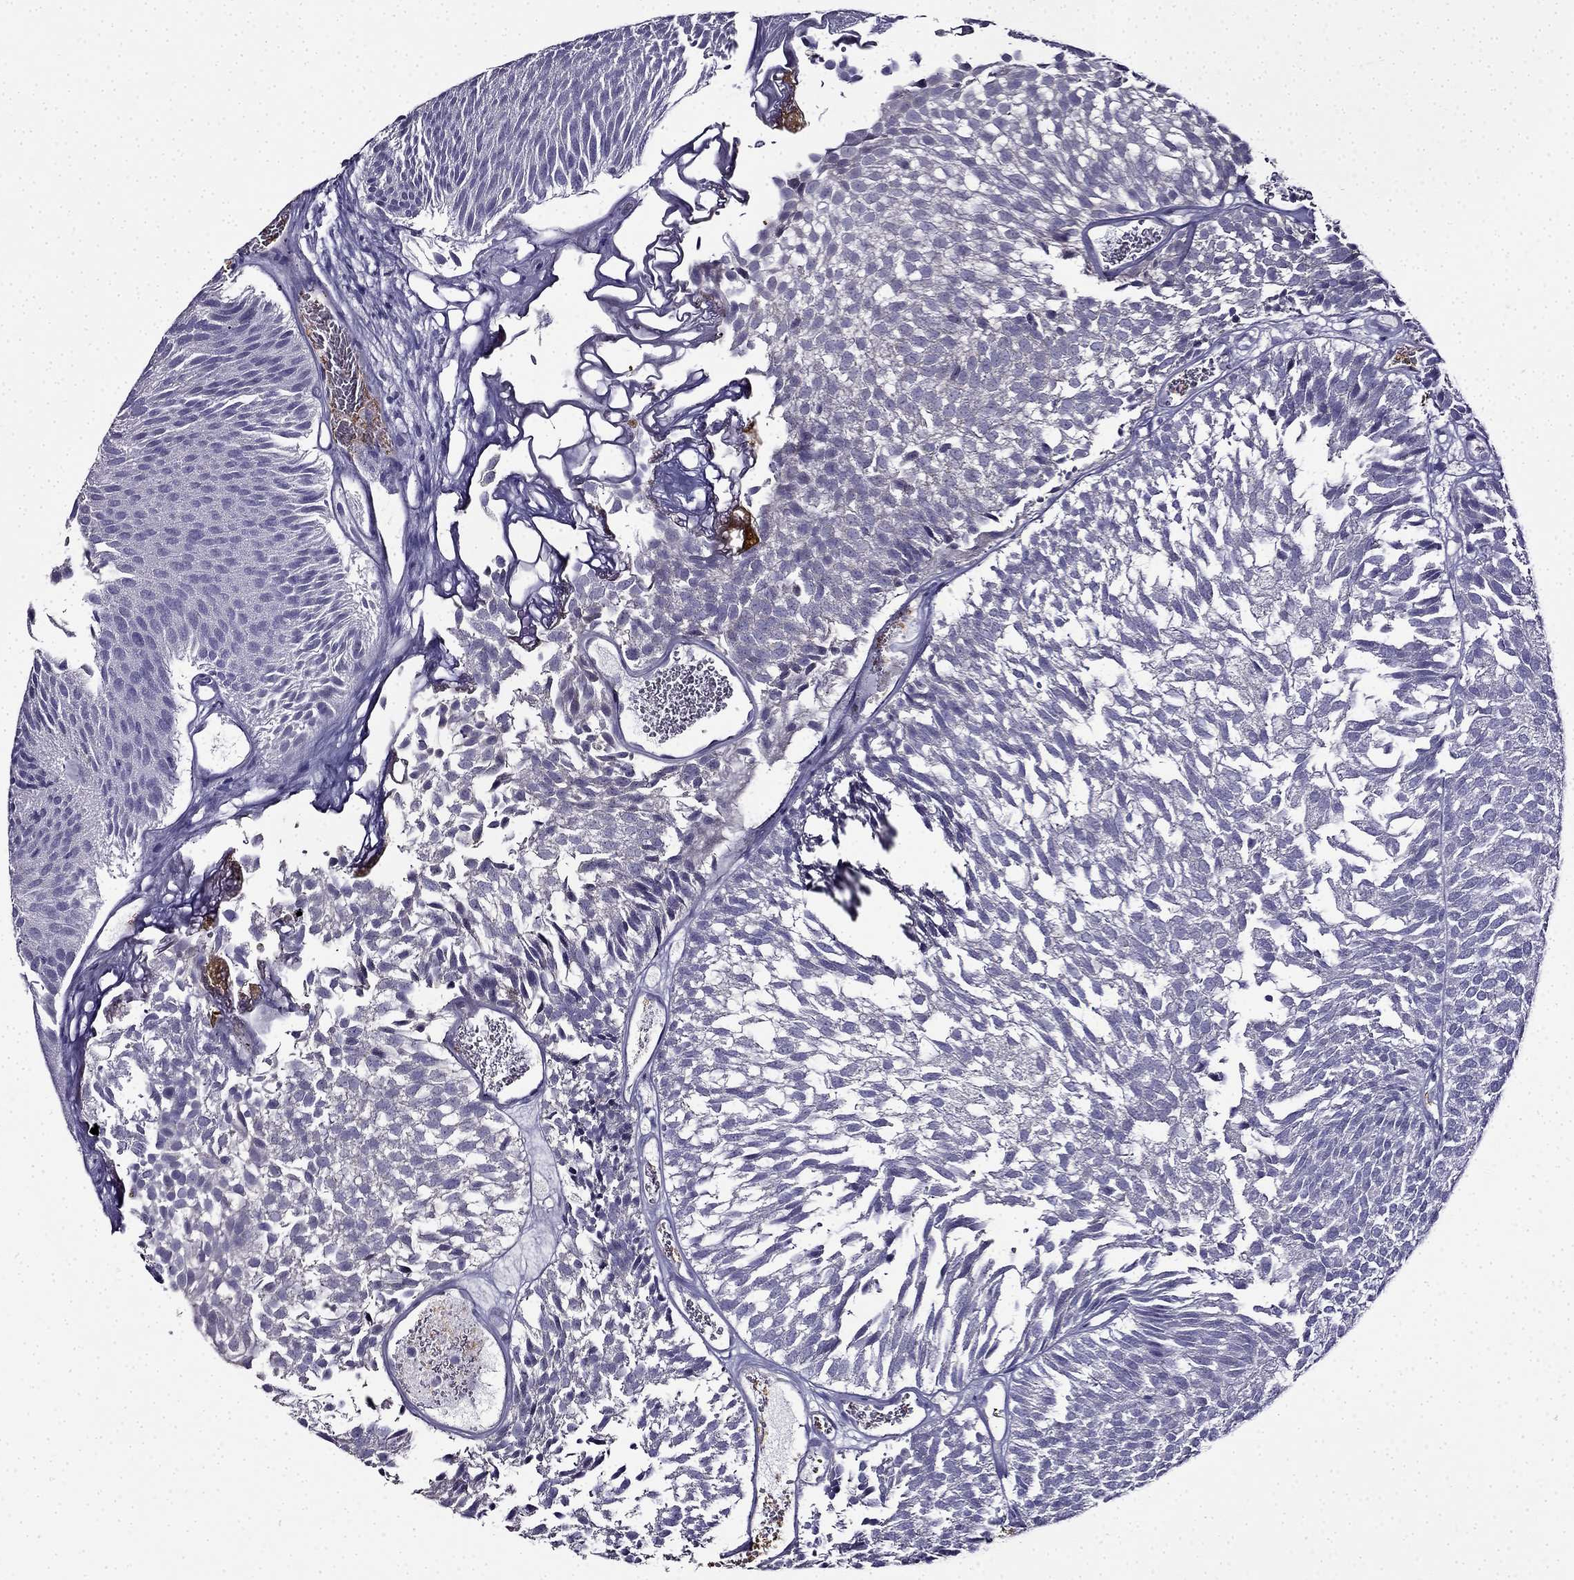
{"staining": {"intensity": "negative", "quantity": "none", "location": "none"}, "tissue": "urothelial cancer", "cell_type": "Tumor cells", "image_type": "cancer", "snomed": [{"axis": "morphology", "description": "Urothelial carcinoma, Low grade"}, {"axis": "topography", "description": "Urinary bladder"}], "caption": "IHC of urothelial cancer shows no staining in tumor cells.", "gene": "TMEM266", "patient": {"sex": "male", "age": 52}}